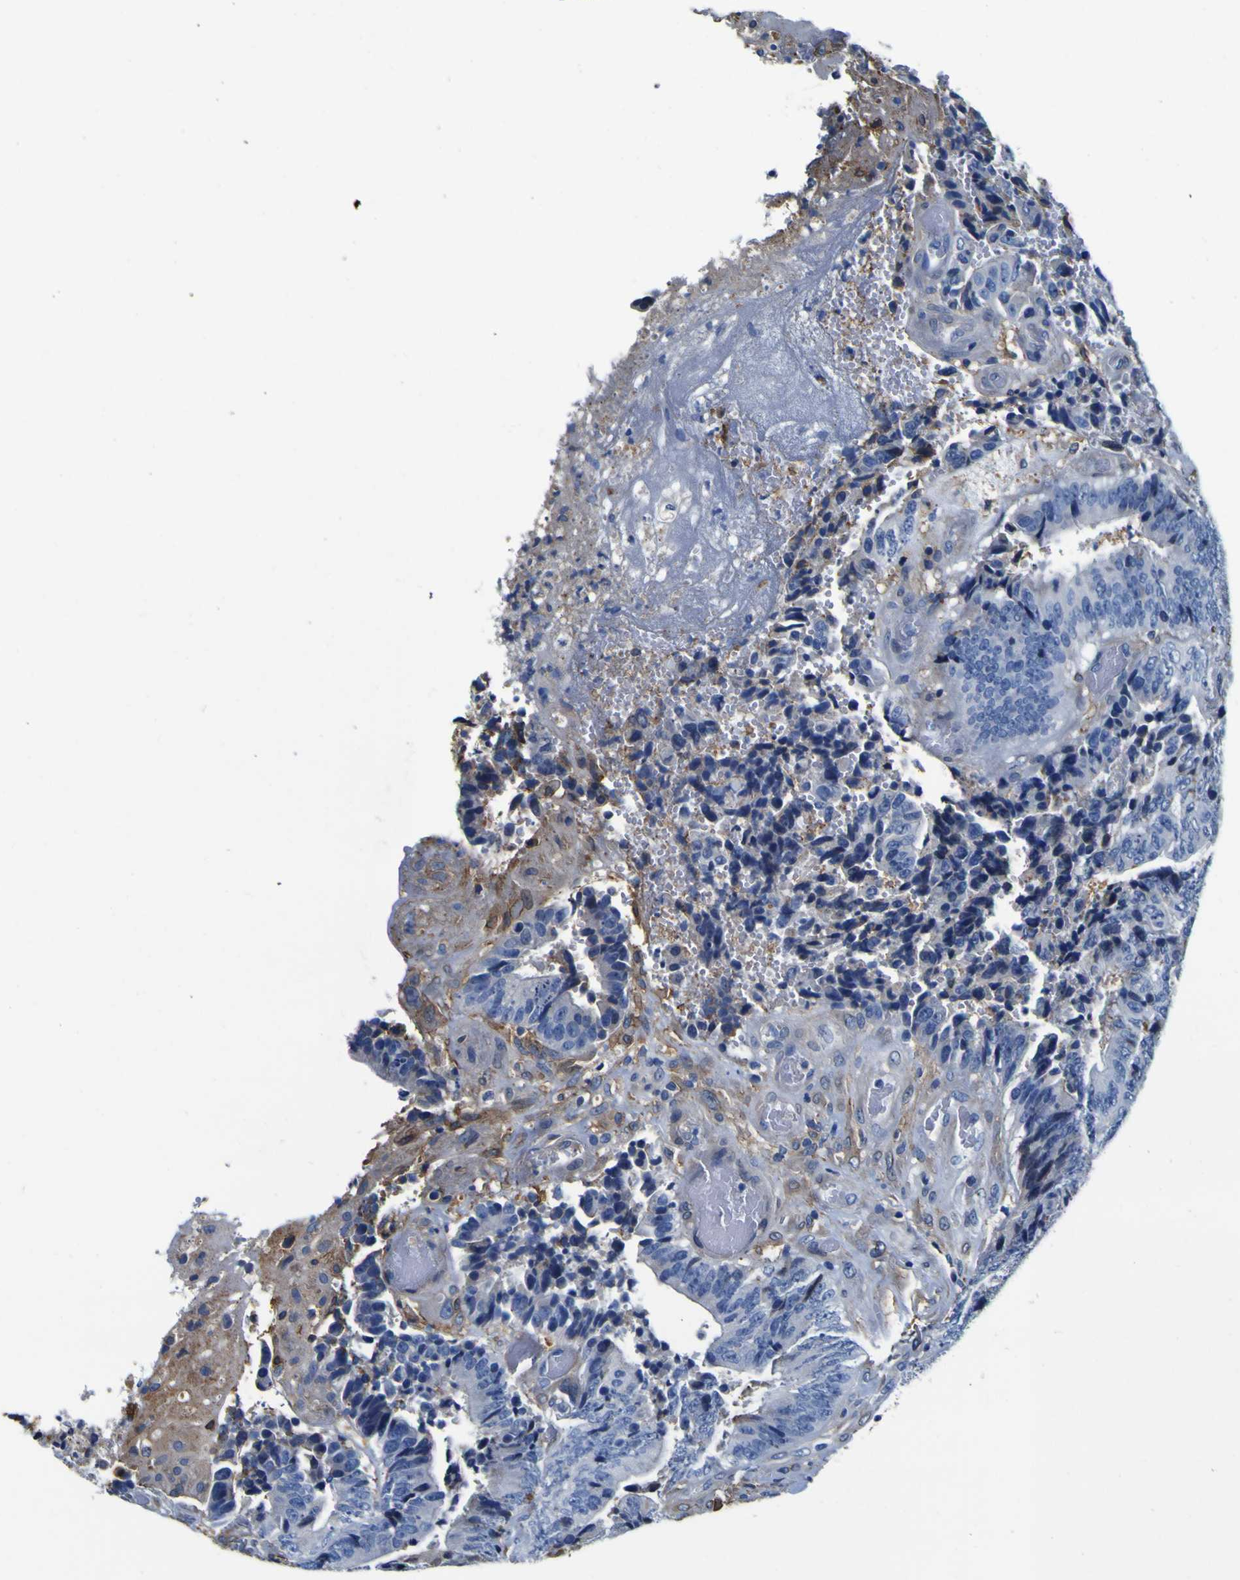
{"staining": {"intensity": "negative", "quantity": "none", "location": "none"}, "tissue": "colorectal cancer", "cell_type": "Tumor cells", "image_type": "cancer", "snomed": [{"axis": "morphology", "description": "Adenocarcinoma, NOS"}, {"axis": "topography", "description": "Rectum"}], "caption": "Photomicrograph shows no protein positivity in tumor cells of adenocarcinoma (colorectal) tissue. (Stains: DAB immunohistochemistry (IHC) with hematoxylin counter stain, Microscopy: brightfield microscopy at high magnification).", "gene": "PXDN", "patient": {"sex": "male", "age": 72}}